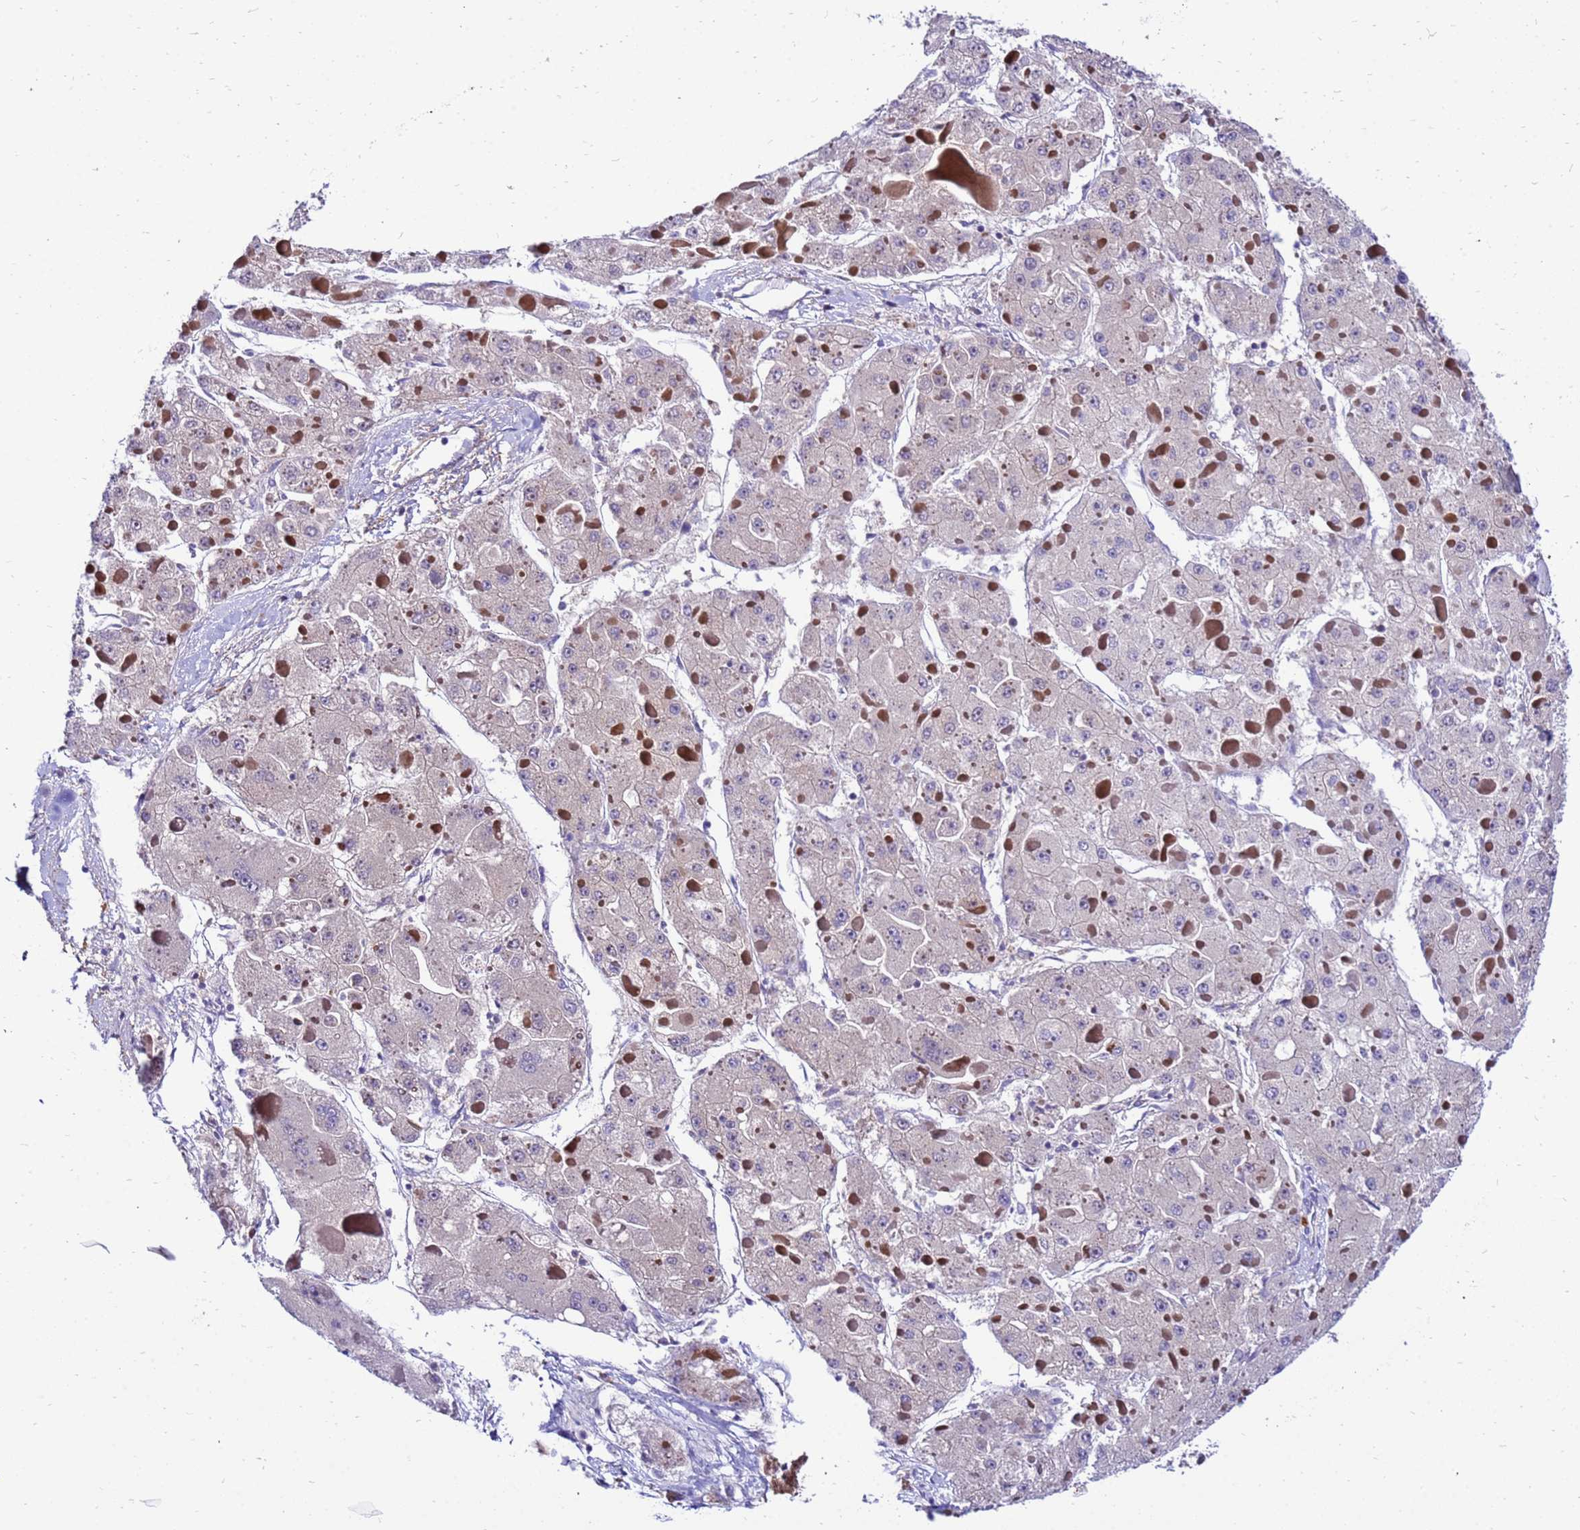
{"staining": {"intensity": "negative", "quantity": "none", "location": "none"}, "tissue": "liver cancer", "cell_type": "Tumor cells", "image_type": "cancer", "snomed": [{"axis": "morphology", "description": "Carcinoma, Hepatocellular, NOS"}, {"axis": "topography", "description": "Liver"}], "caption": "A high-resolution histopathology image shows IHC staining of liver hepatocellular carcinoma, which exhibits no significant staining in tumor cells.", "gene": "GET3", "patient": {"sex": "female", "age": 73}}